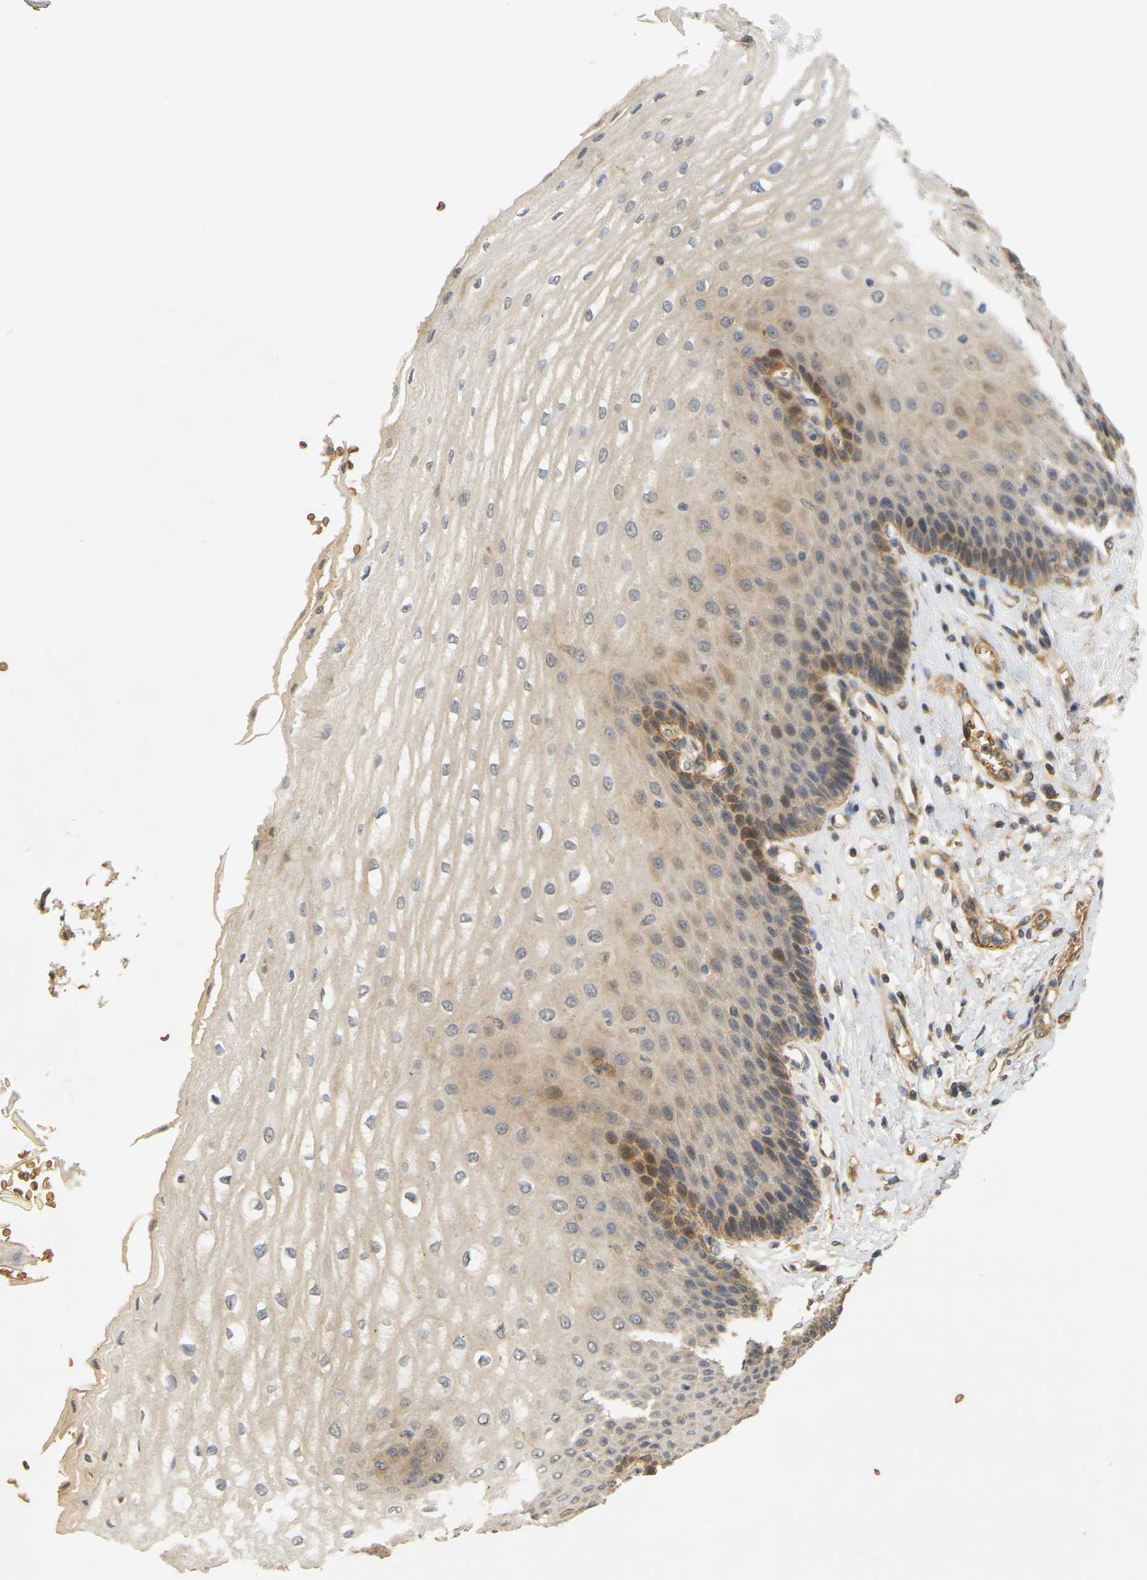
{"staining": {"intensity": "moderate", "quantity": "<25%", "location": "cytoplasmic/membranous"}, "tissue": "esophagus", "cell_type": "Squamous epithelial cells", "image_type": "normal", "snomed": [{"axis": "morphology", "description": "Normal tissue, NOS"}, {"axis": "topography", "description": "Esophagus"}], "caption": "Protein expression analysis of benign esophagus exhibits moderate cytoplasmic/membranous staining in approximately <25% of squamous epithelial cells.", "gene": "MEGF9", "patient": {"sex": "male", "age": 54}}